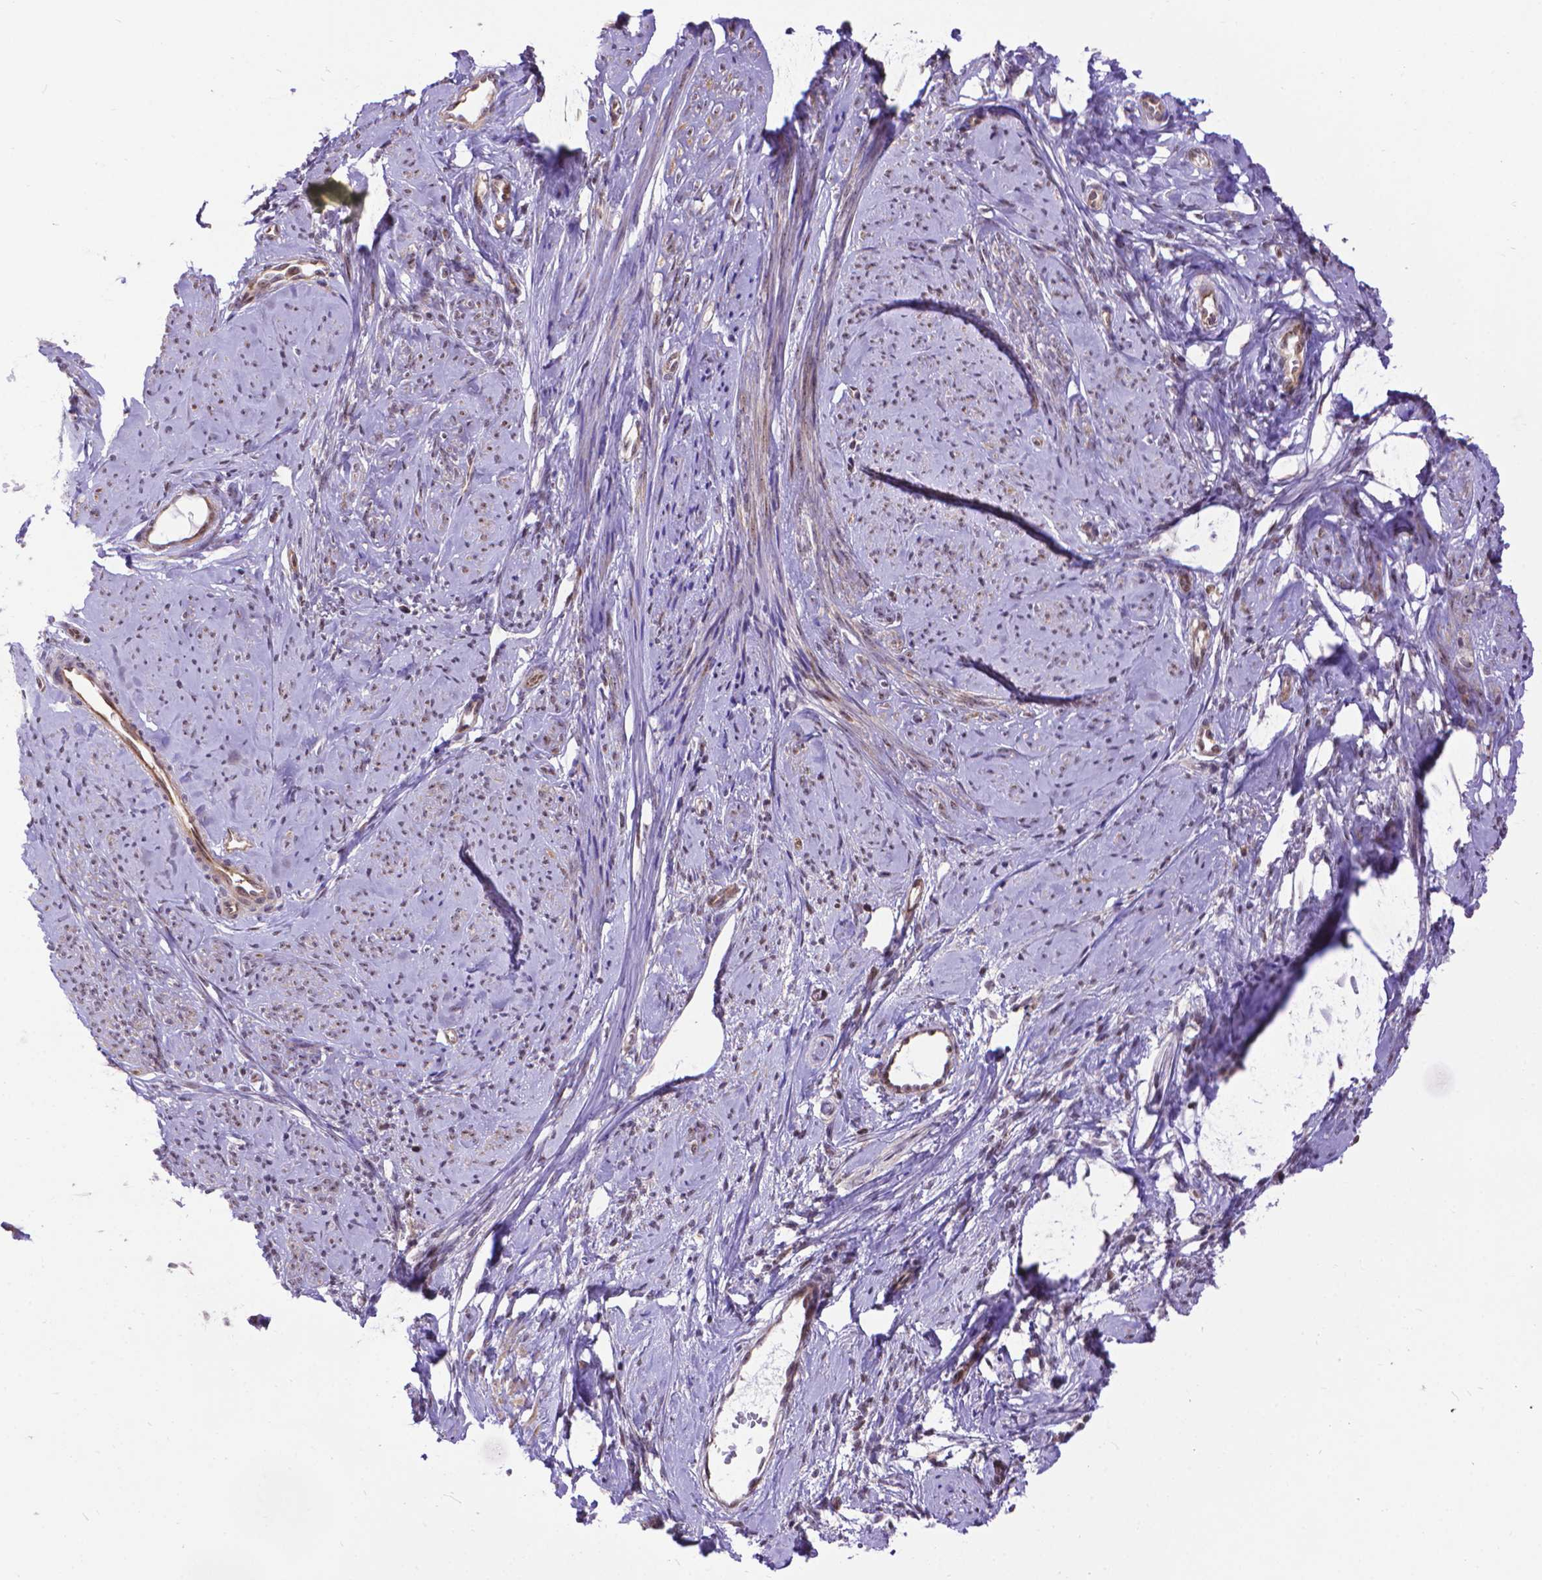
{"staining": {"intensity": "moderate", "quantity": "25%-75%", "location": "cytoplasmic/membranous"}, "tissue": "smooth muscle", "cell_type": "Smooth muscle cells", "image_type": "normal", "snomed": [{"axis": "morphology", "description": "Normal tissue, NOS"}, {"axis": "topography", "description": "Smooth muscle"}], "caption": "A medium amount of moderate cytoplasmic/membranous positivity is identified in approximately 25%-75% of smooth muscle cells in normal smooth muscle.", "gene": "TMEM135", "patient": {"sex": "female", "age": 48}}